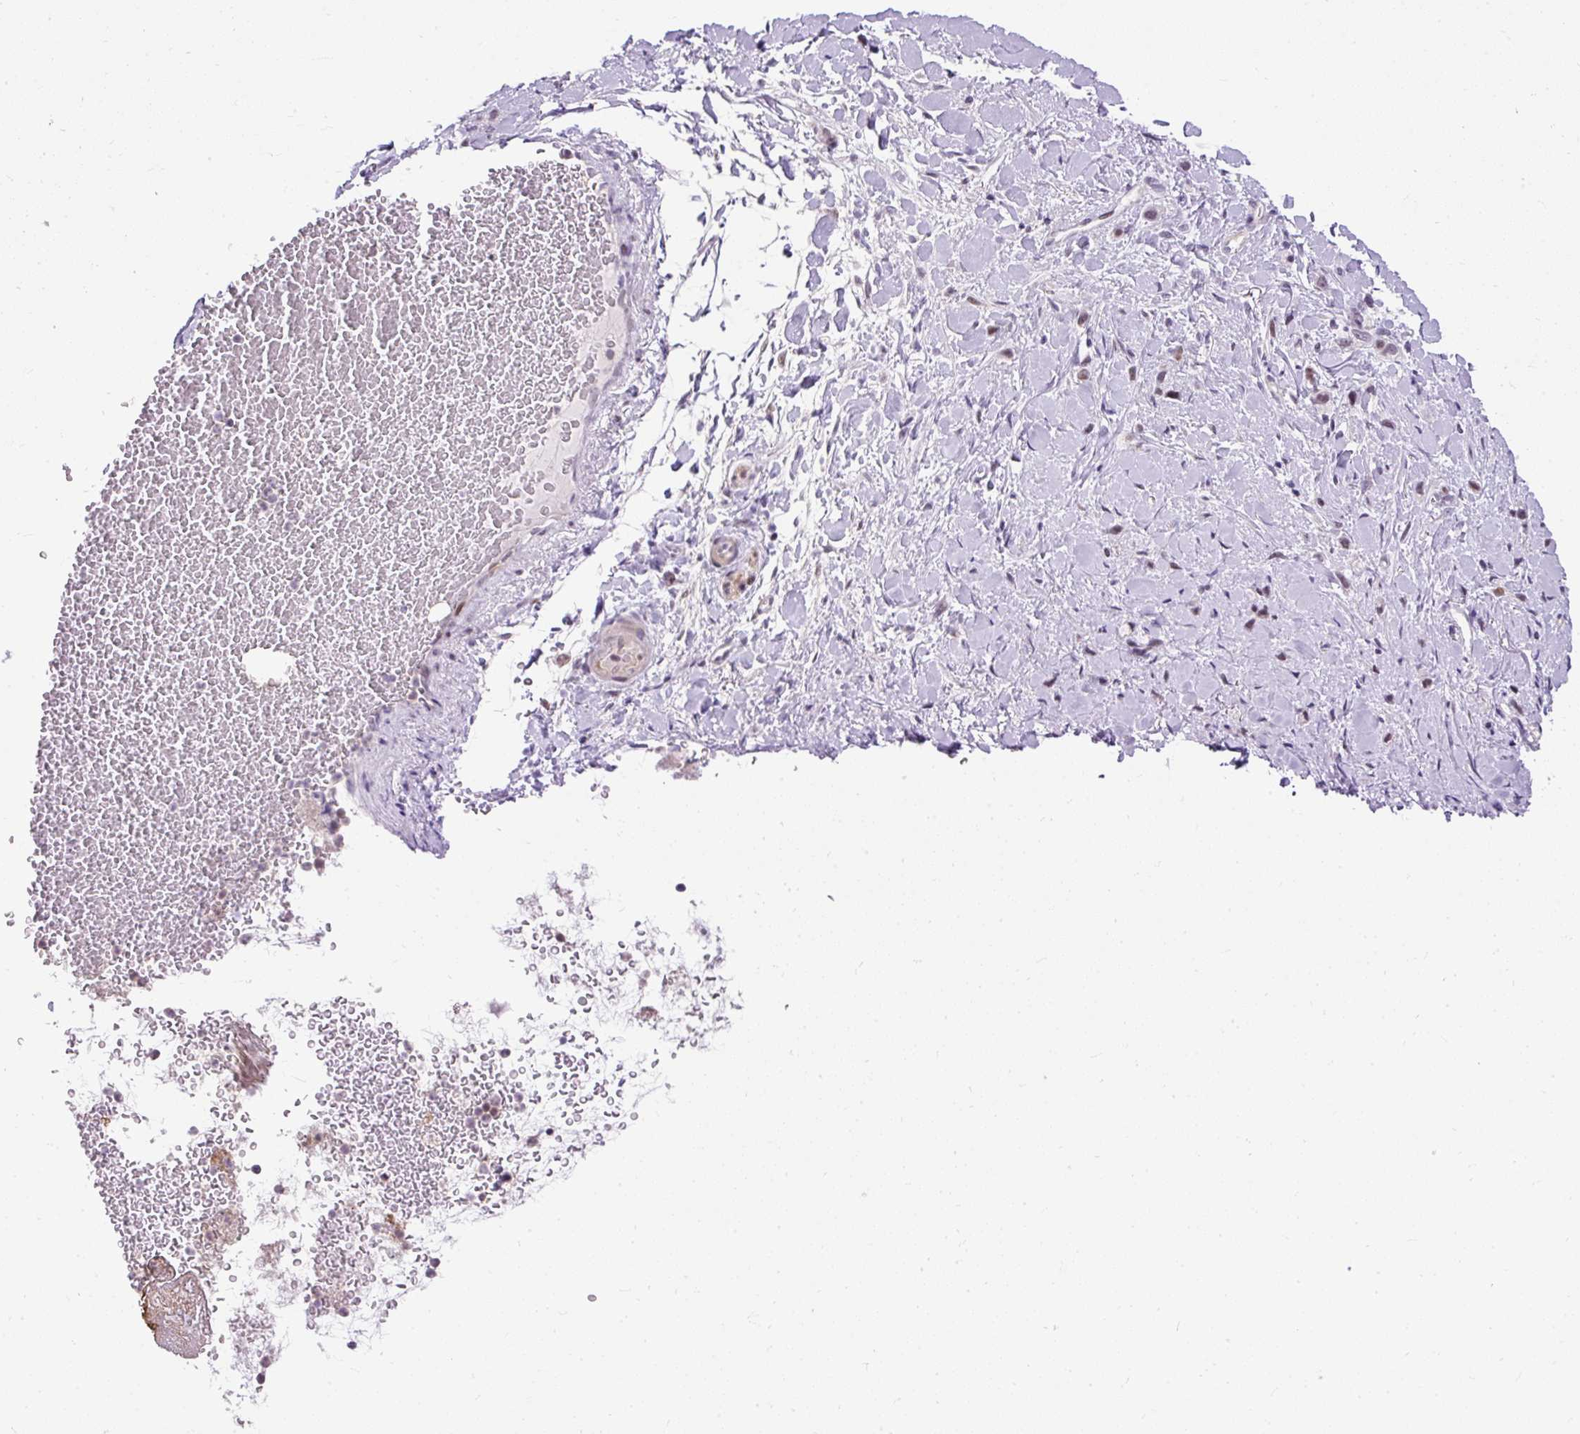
{"staining": {"intensity": "moderate", "quantity": "25%-75%", "location": "nuclear"}, "tissue": "stomach cancer", "cell_type": "Tumor cells", "image_type": "cancer", "snomed": [{"axis": "morphology", "description": "Adenocarcinoma, NOS"}, {"axis": "topography", "description": "Stomach"}], "caption": "High-magnification brightfield microscopy of stomach adenocarcinoma stained with DAB (brown) and counterstained with hematoxylin (blue). tumor cells exhibit moderate nuclear positivity is identified in about25%-75% of cells.", "gene": "ARHGEF18", "patient": {"sex": "female", "age": 65}}